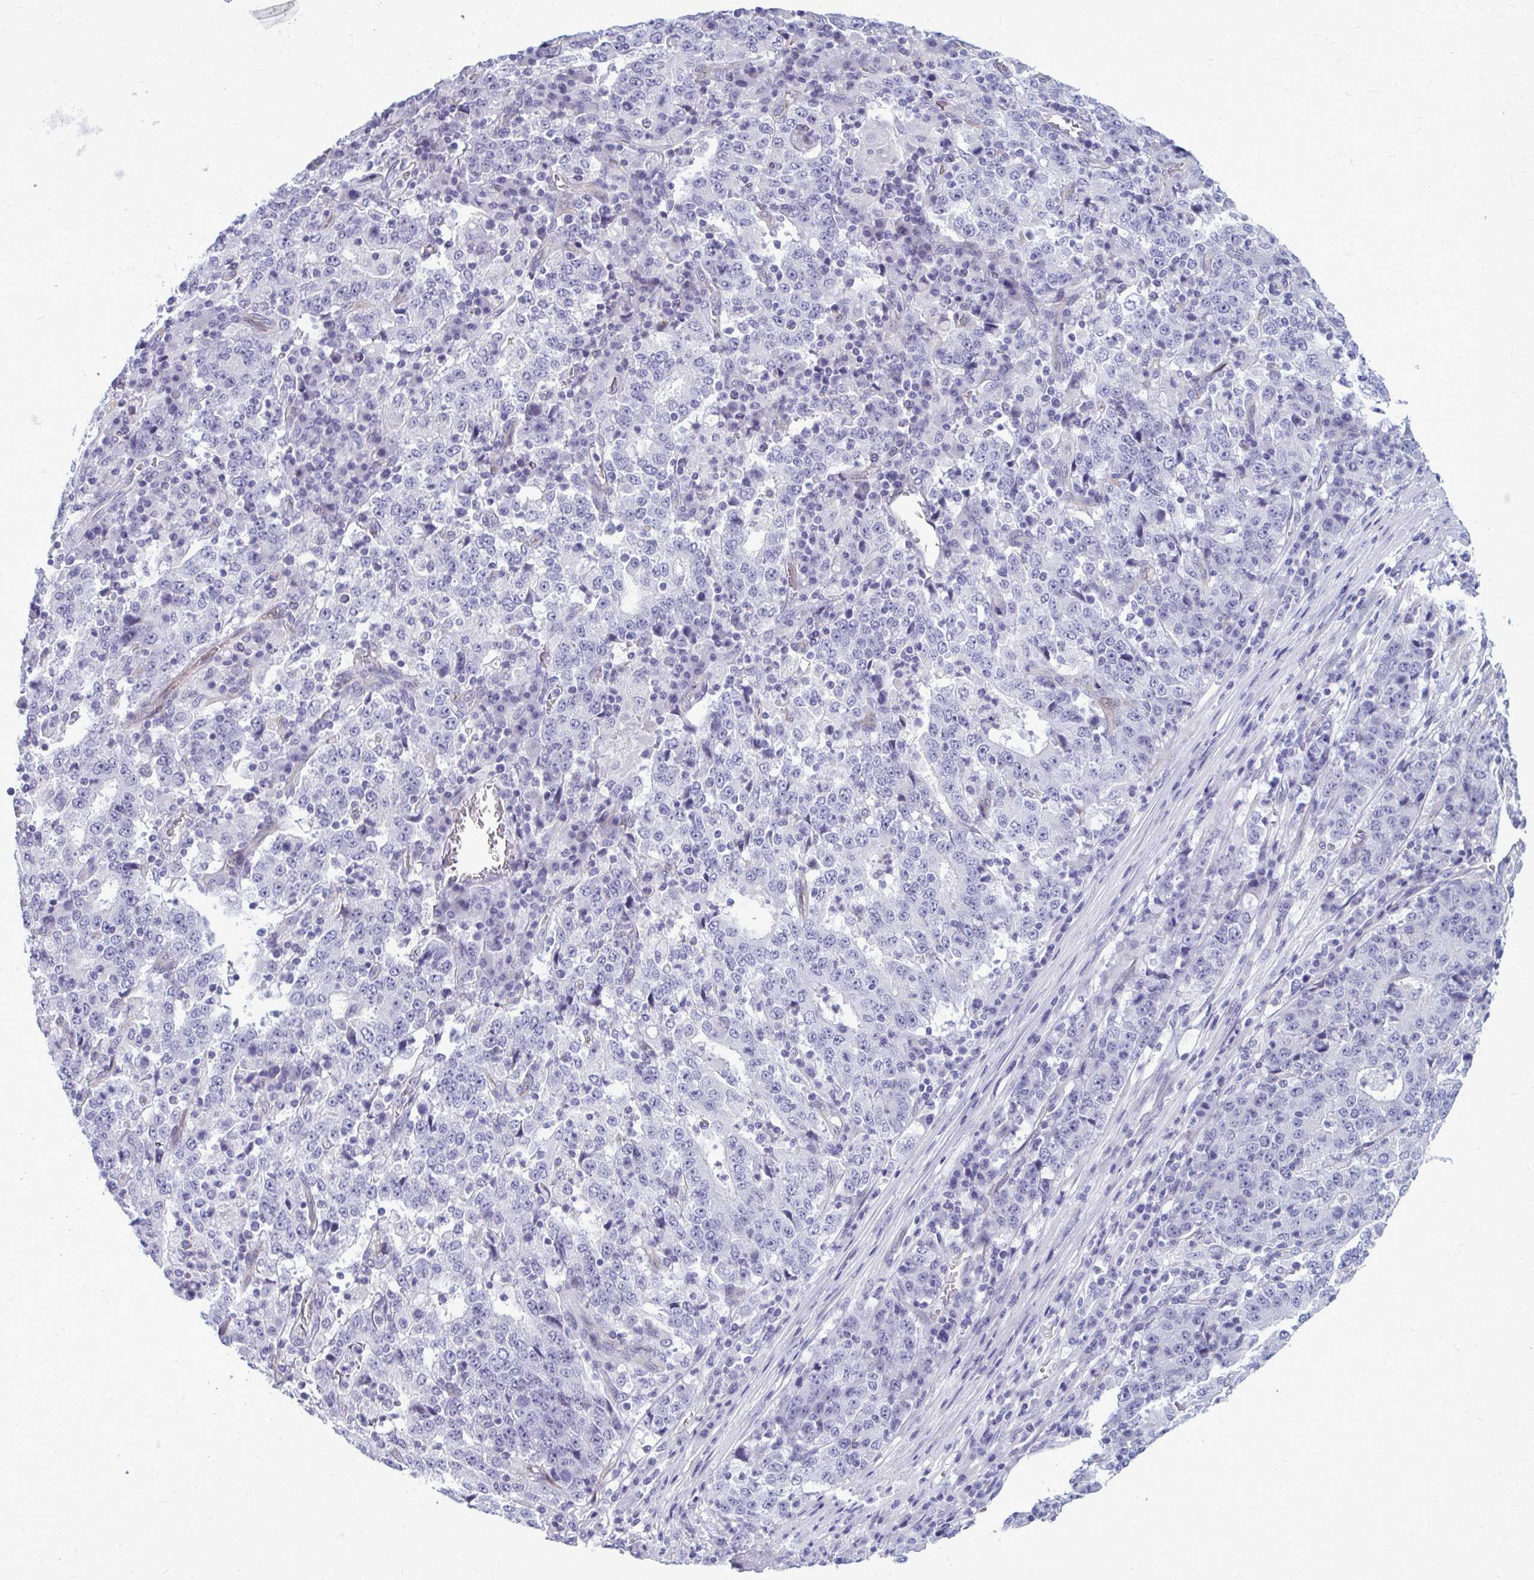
{"staining": {"intensity": "negative", "quantity": "none", "location": "none"}, "tissue": "stomach cancer", "cell_type": "Tumor cells", "image_type": "cancer", "snomed": [{"axis": "morphology", "description": "Adenocarcinoma, NOS"}, {"axis": "topography", "description": "Stomach"}], "caption": "Stomach adenocarcinoma was stained to show a protein in brown. There is no significant expression in tumor cells.", "gene": "CASQ2", "patient": {"sex": "male", "age": 59}}